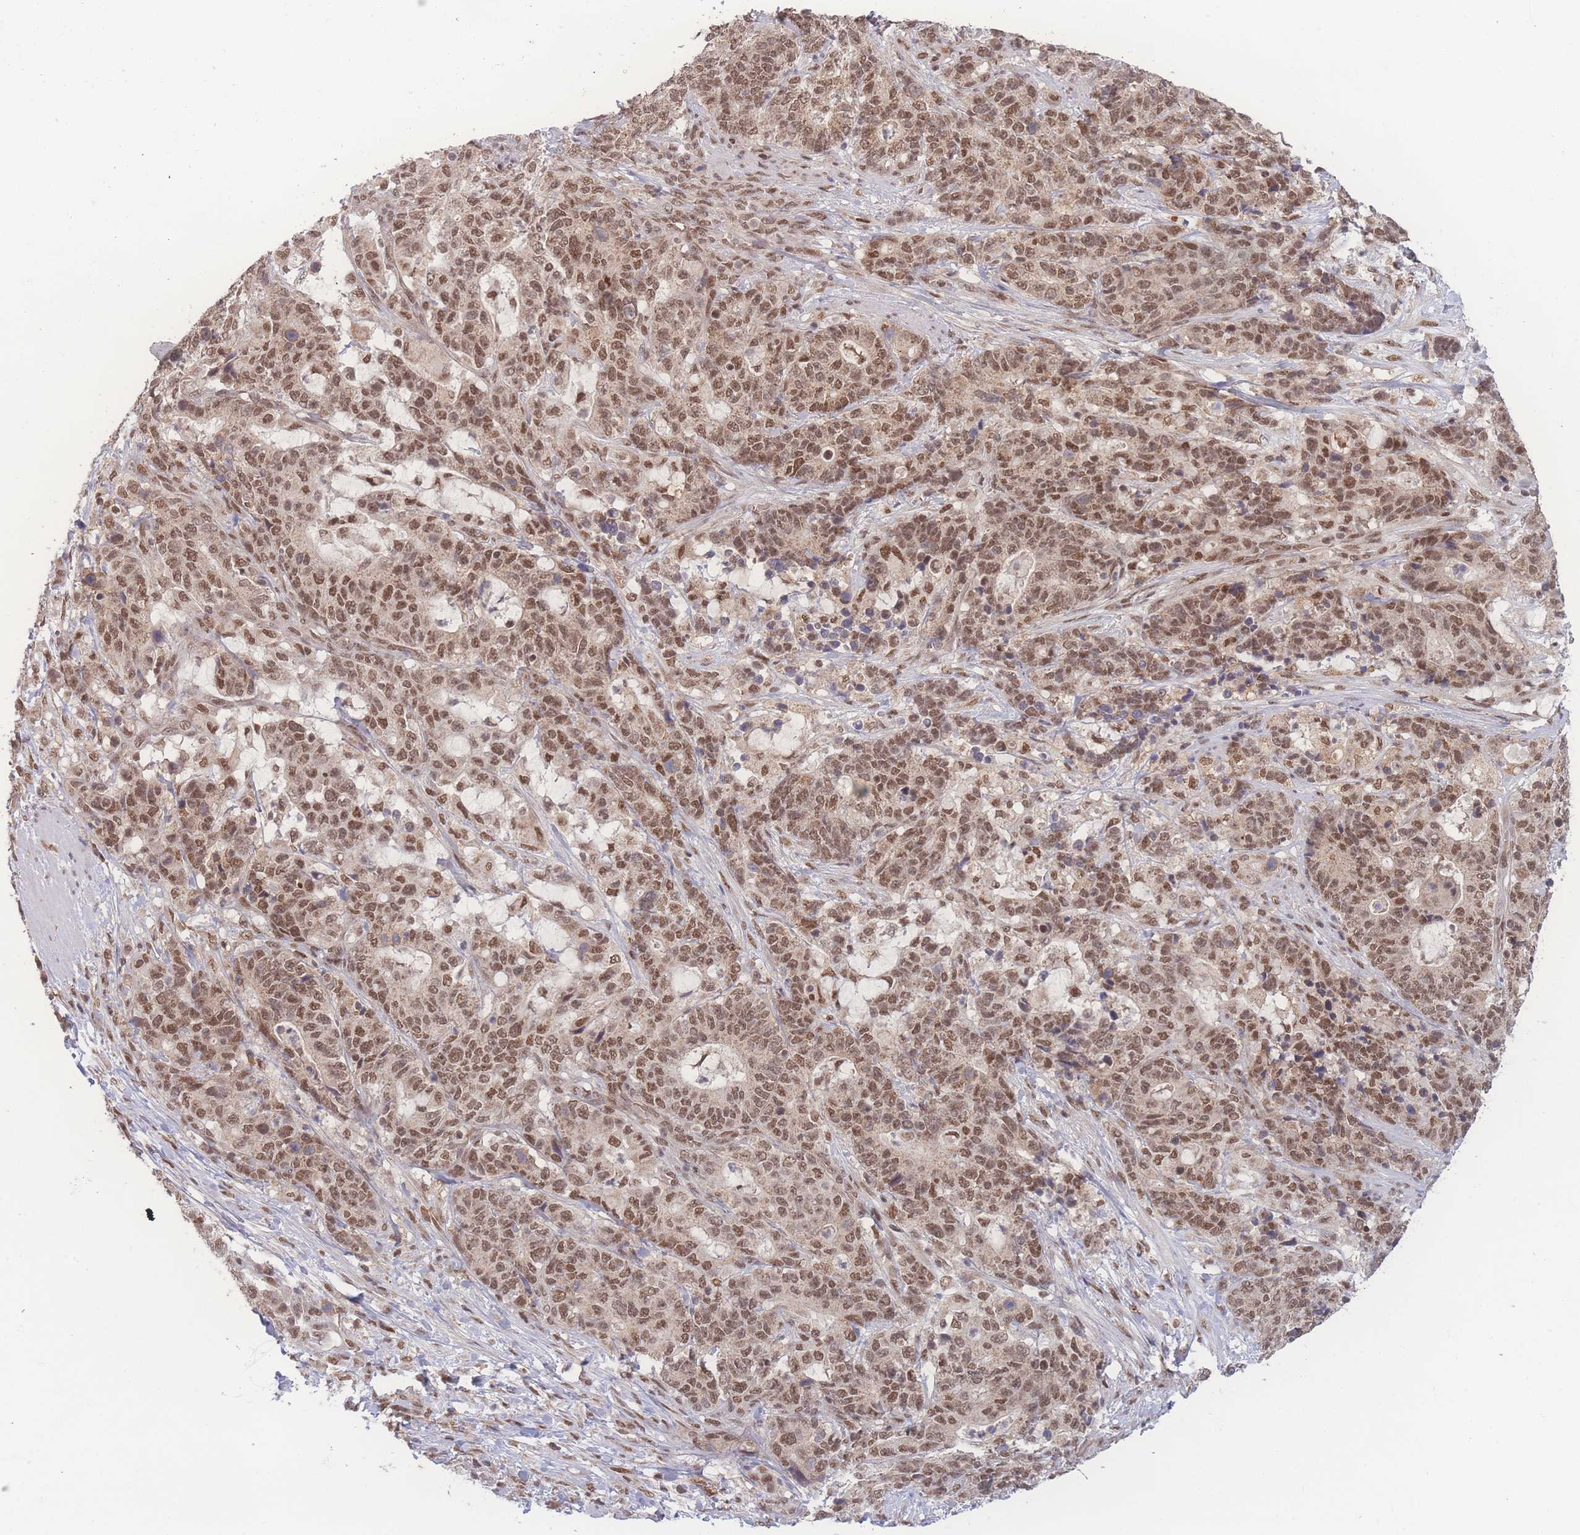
{"staining": {"intensity": "moderate", "quantity": ">75%", "location": "nuclear"}, "tissue": "stomach cancer", "cell_type": "Tumor cells", "image_type": "cancer", "snomed": [{"axis": "morphology", "description": "Normal tissue, NOS"}, {"axis": "morphology", "description": "Adenocarcinoma, NOS"}, {"axis": "topography", "description": "Stomach"}], "caption": "Brown immunohistochemical staining in human stomach cancer displays moderate nuclear positivity in about >75% of tumor cells.", "gene": "RAVER1", "patient": {"sex": "female", "age": 64}}